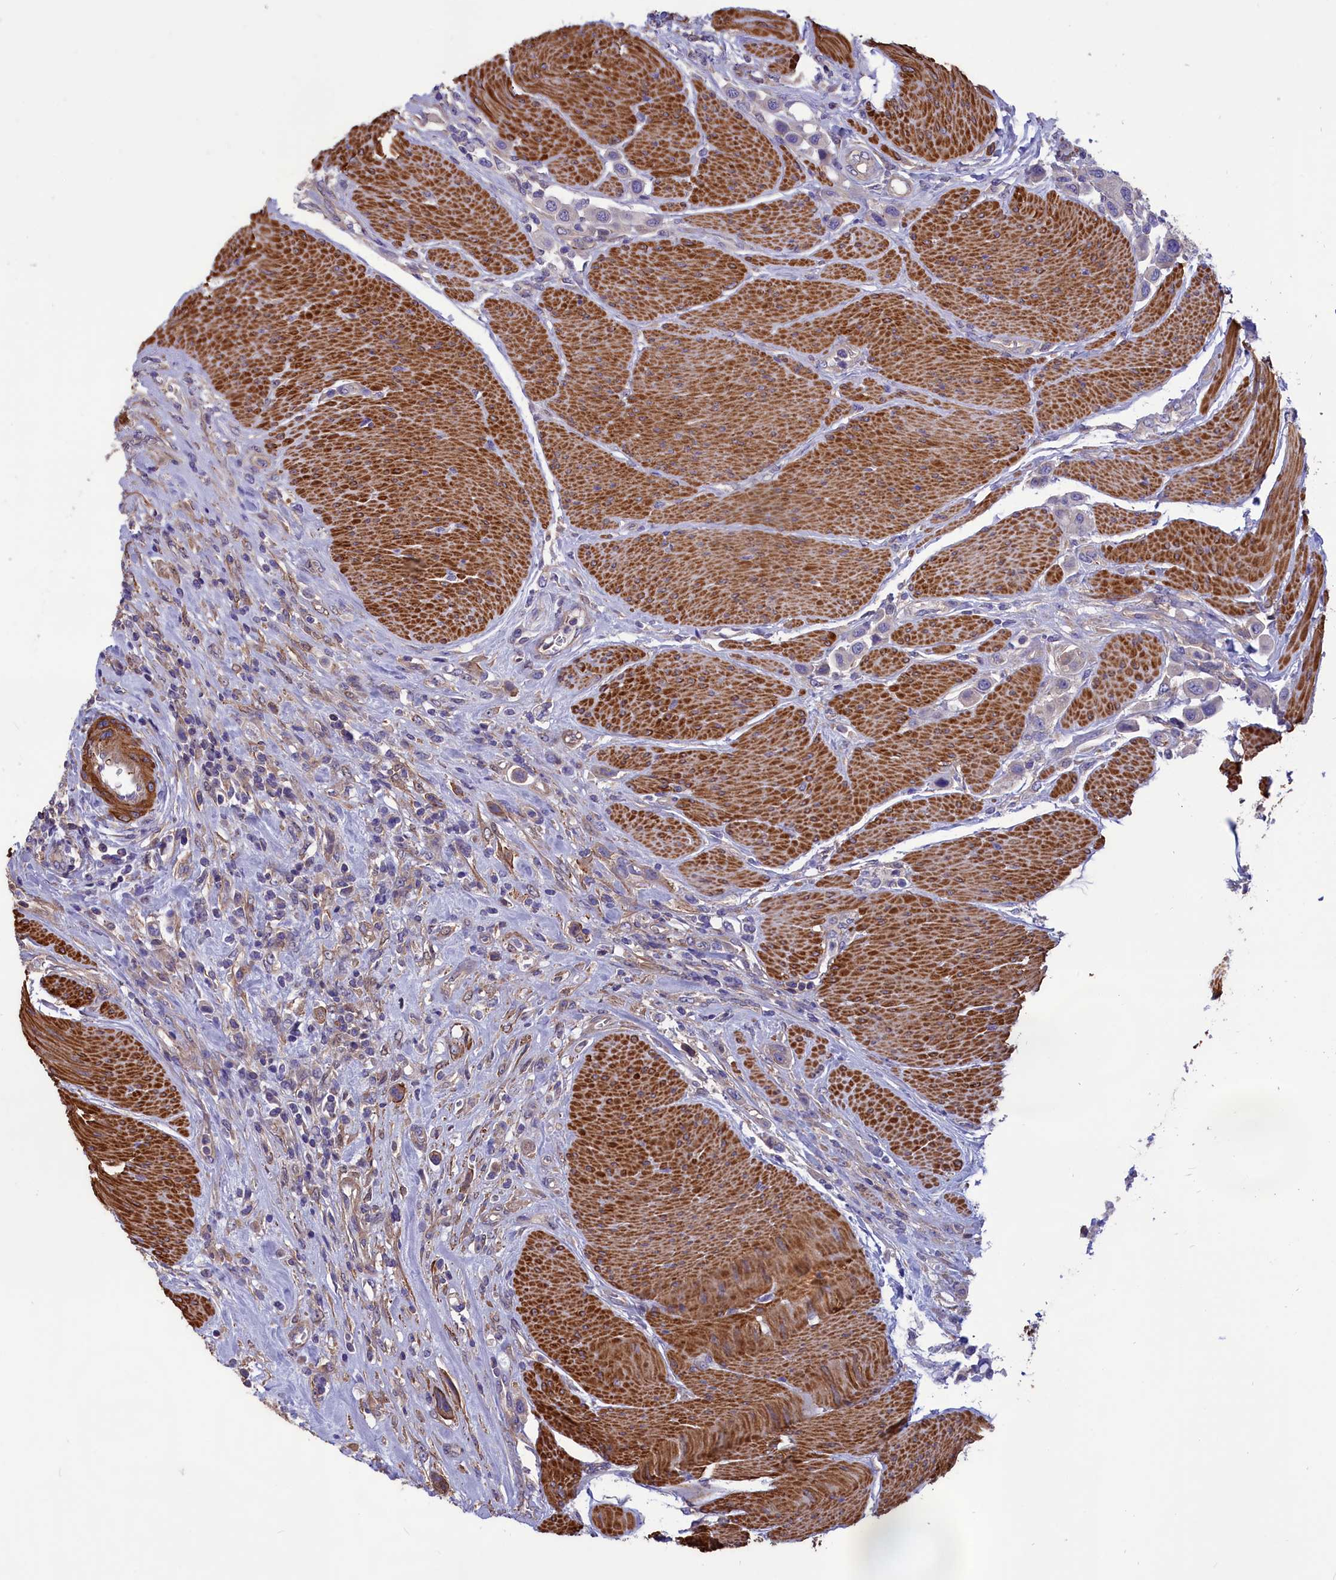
{"staining": {"intensity": "negative", "quantity": "none", "location": "none"}, "tissue": "urothelial cancer", "cell_type": "Tumor cells", "image_type": "cancer", "snomed": [{"axis": "morphology", "description": "Urothelial carcinoma, High grade"}, {"axis": "topography", "description": "Urinary bladder"}], "caption": "This is an IHC photomicrograph of human urothelial carcinoma (high-grade). There is no staining in tumor cells.", "gene": "AMDHD2", "patient": {"sex": "male", "age": 50}}